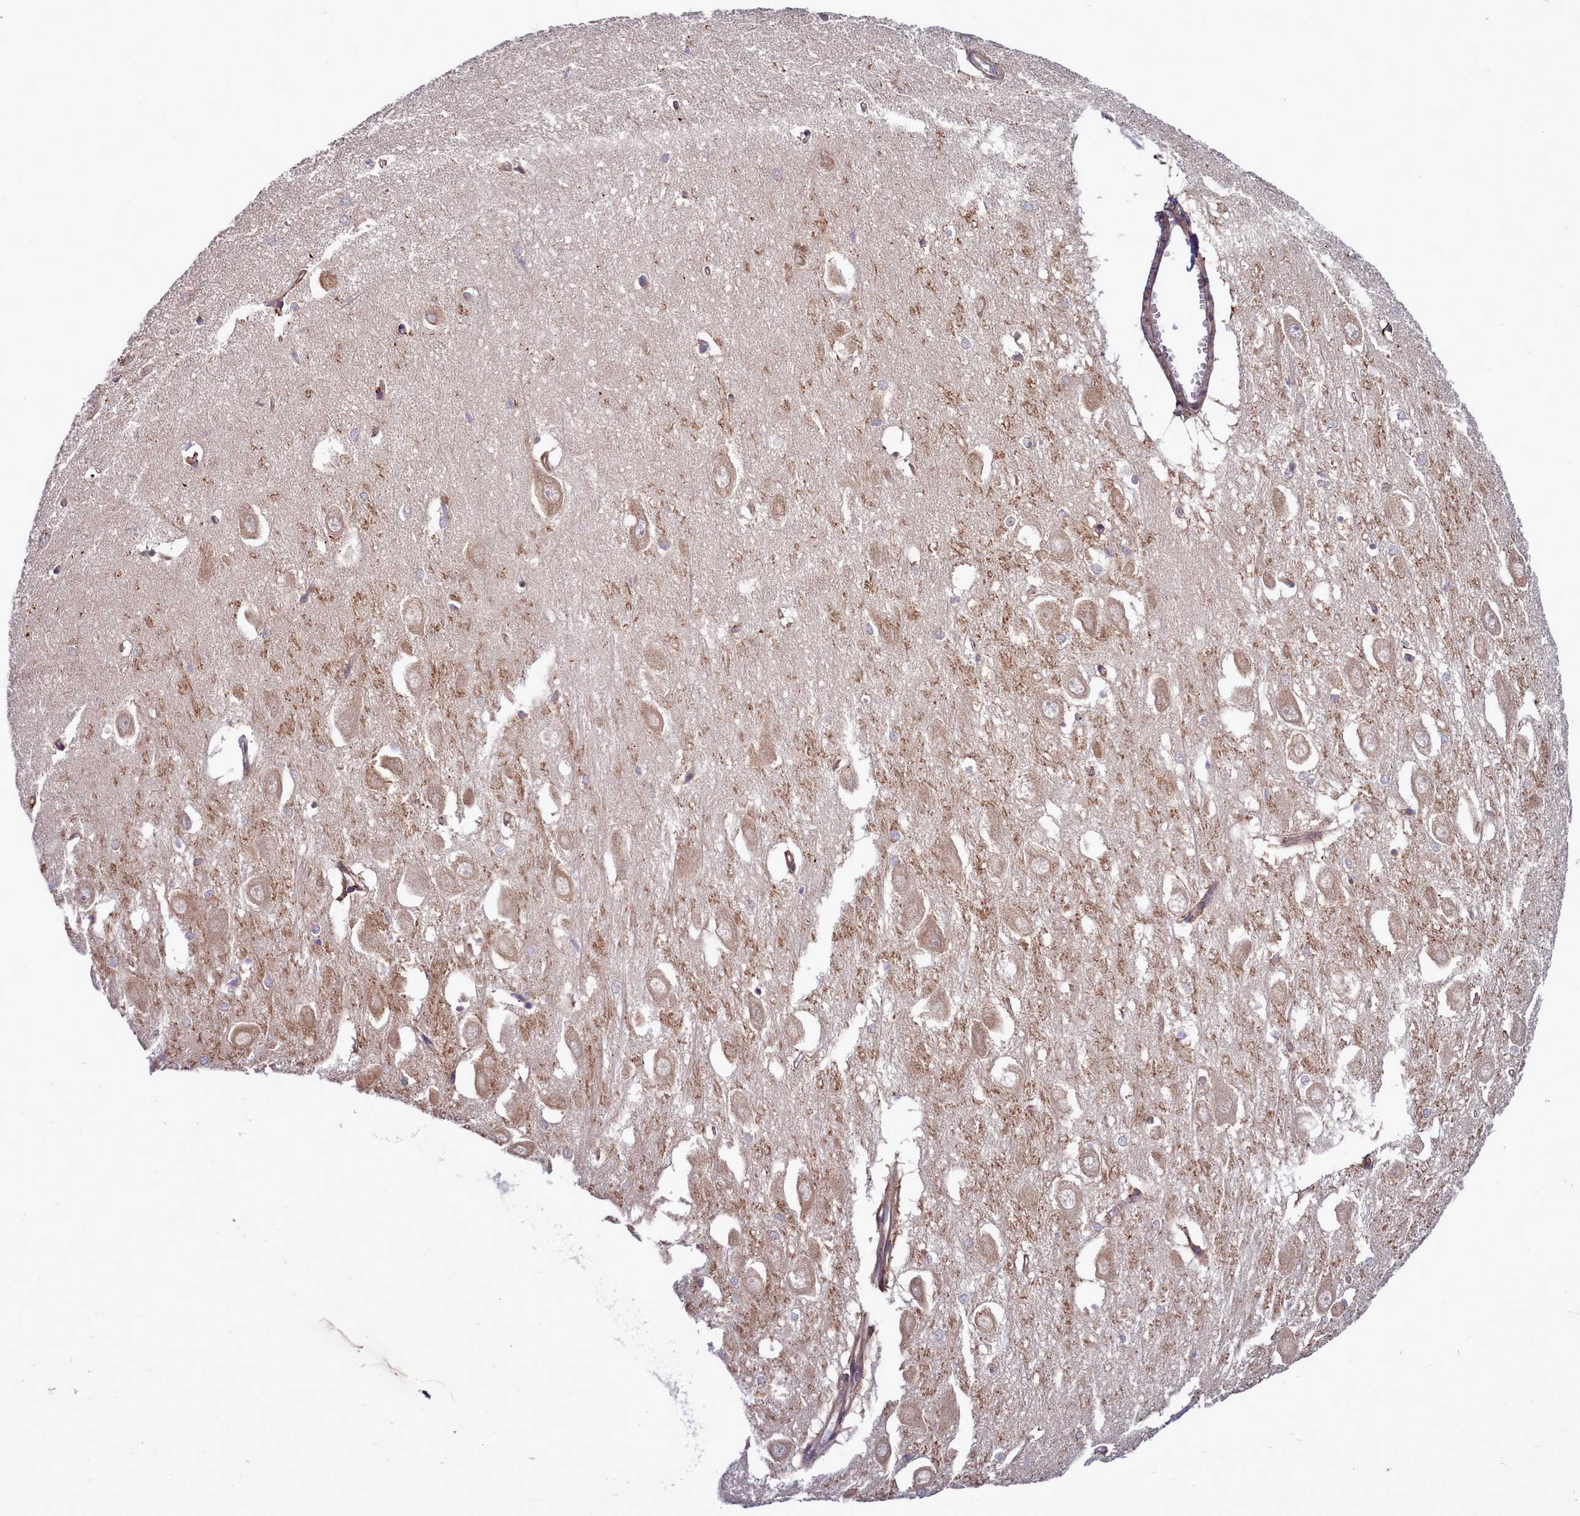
{"staining": {"intensity": "negative", "quantity": "none", "location": "none"}, "tissue": "hippocampus", "cell_type": "Glial cells", "image_type": "normal", "snomed": [{"axis": "morphology", "description": "Normal tissue, NOS"}, {"axis": "topography", "description": "Hippocampus"}], "caption": "DAB immunohistochemical staining of unremarkable hippocampus exhibits no significant expression in glial cells.", "gene": "RAPGEF4", "patient": {"sex": "female", "age": 64}}